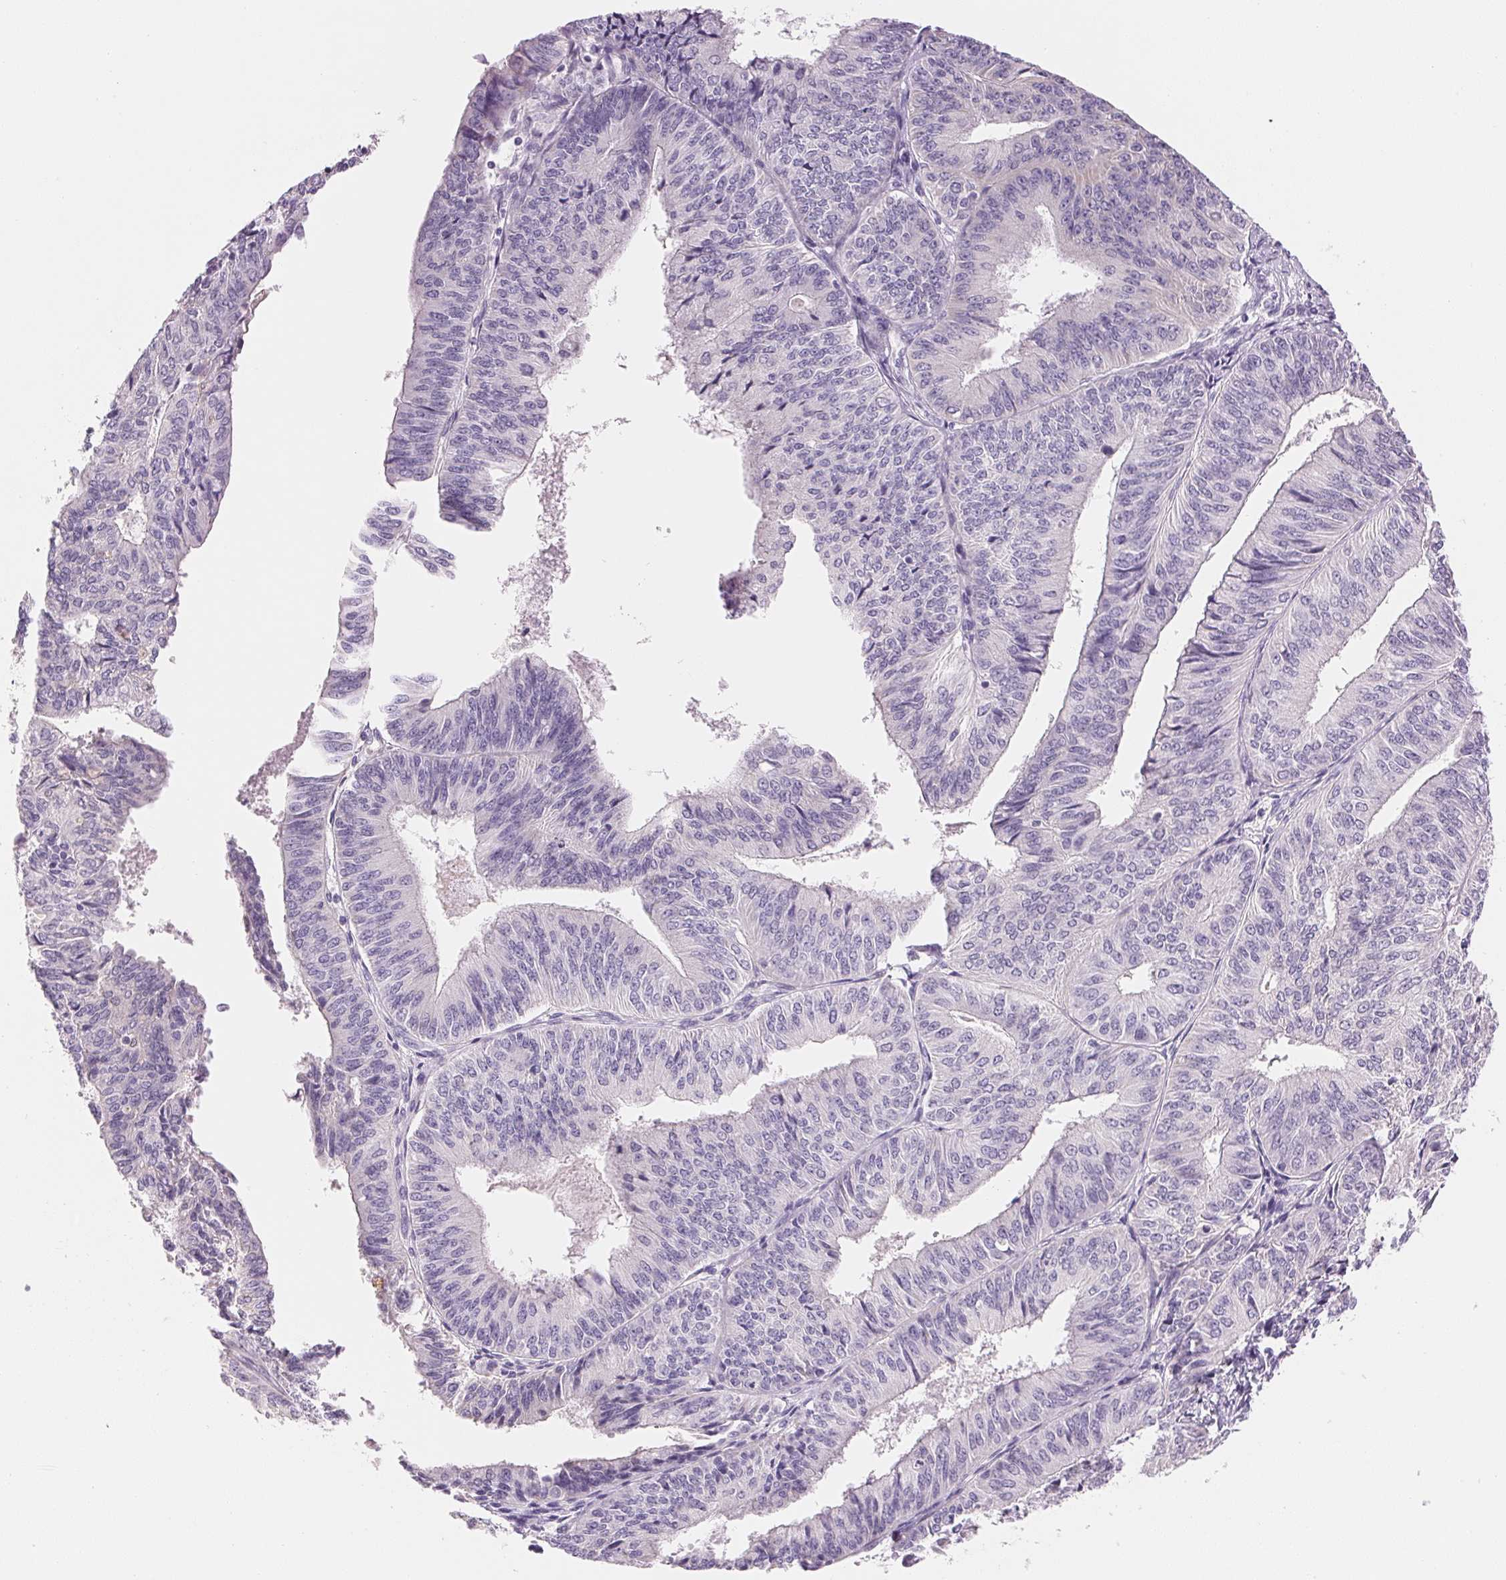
{"staining": {"intensity": "negative", "quantity": "none", "location": "none"}, "tissue": "endometrial cancer", "cell_type": "Tumor cells", "image_type": "cancer", "snomed": [{"axis": "morphology", "description": "Adenocarcinoma, NOS"}, {"axis": "topography", "description": "Endometrium"}], "caption": "Endometrial cancer (adenocarcinoma) was stained to show a protein in brown. There is no significant expression in tumor cells.", "gene": "CYP11B1", "patient": {"sex": "female", "age": 58}}